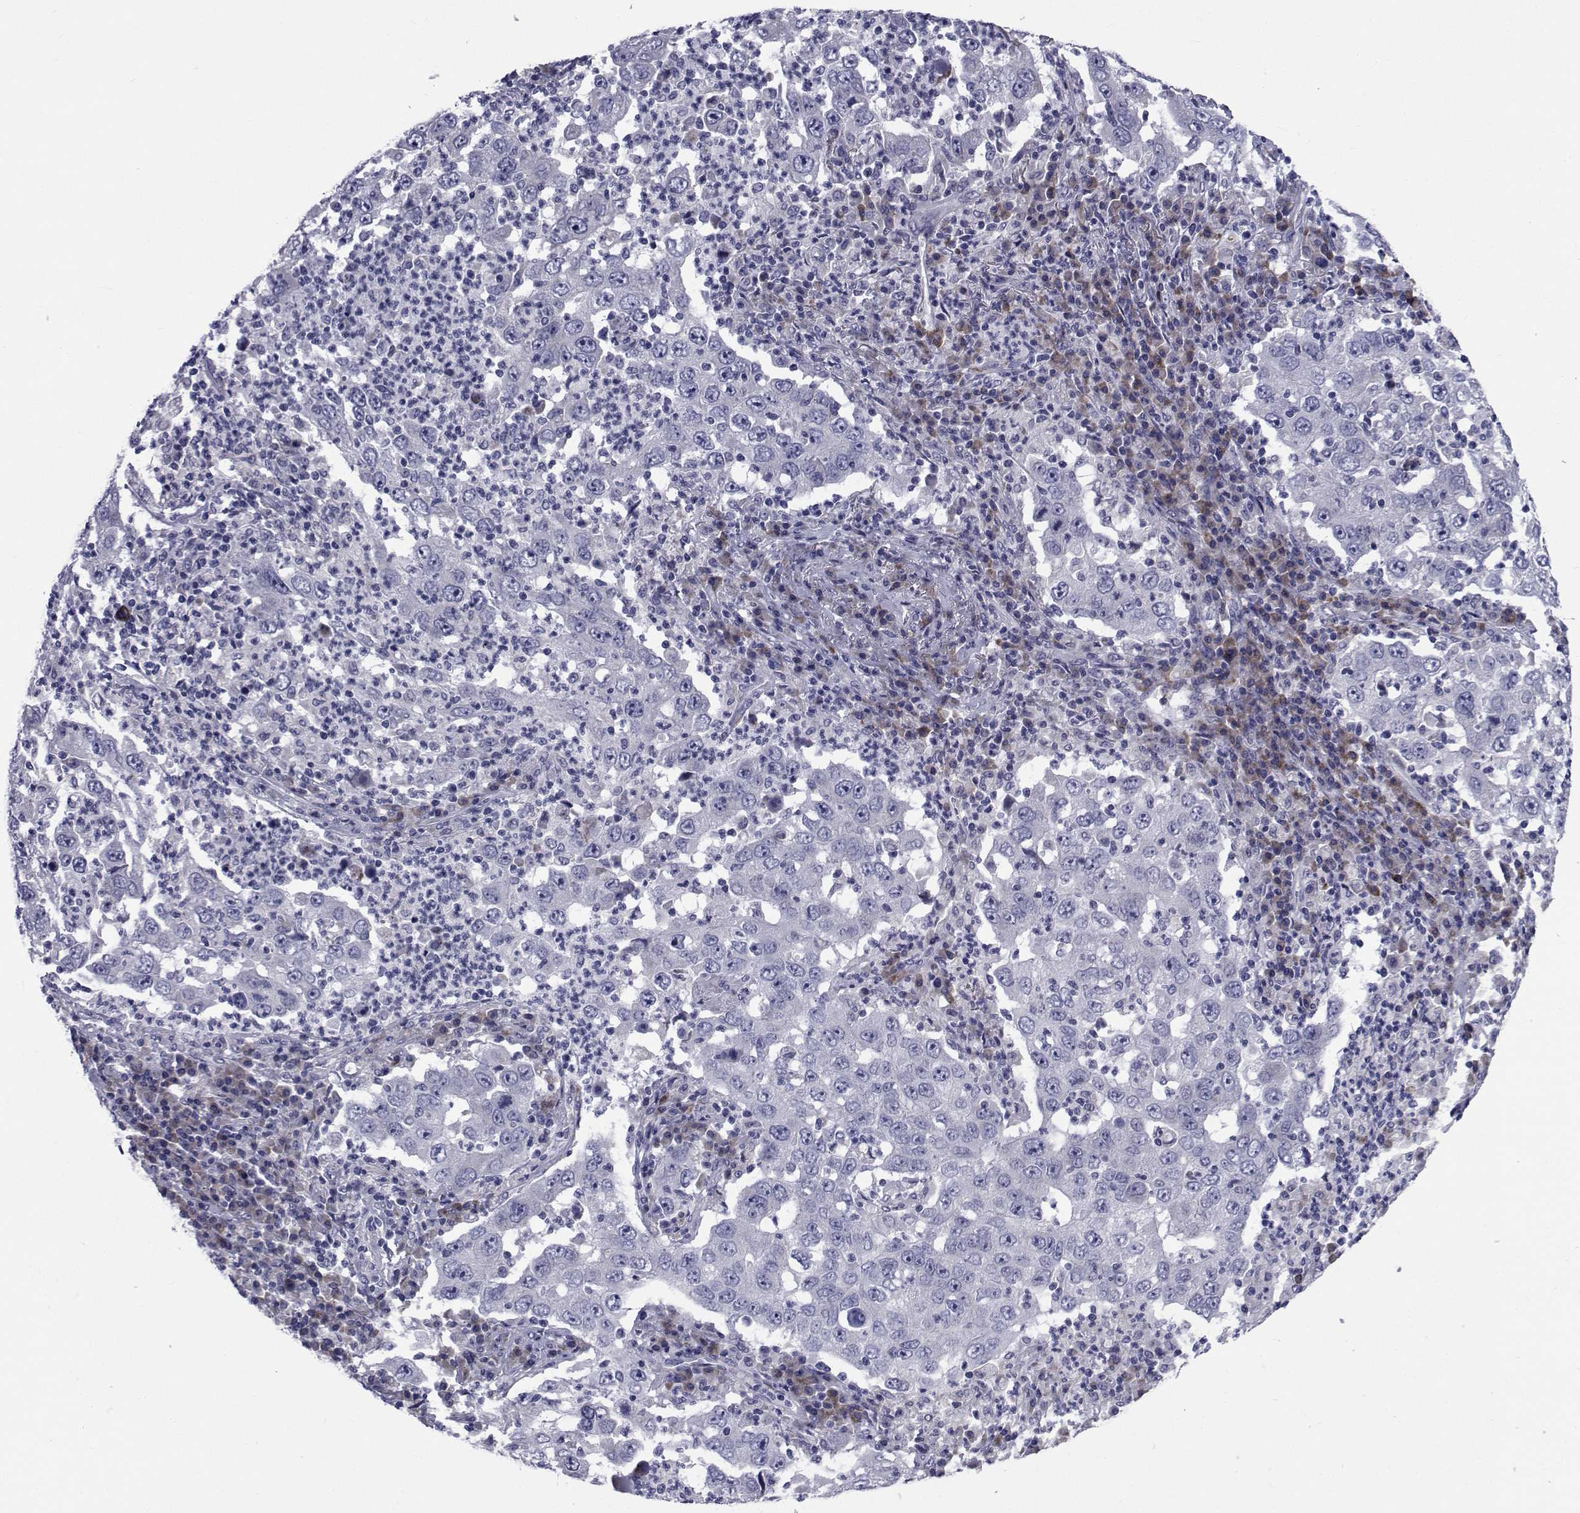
{"staining": {"intensity": "negative", "quantity": "none", "location": "none"}, "tissue": "lung cancer", "cell_type": "Tumor cells", "image_type": "cancer", "snomed": [{"axis": "morphology", "description": "Adenocarcinoma, NOS"}, {"axis": "topography", "description": "Lung"}], "caption": "Micrograph shows no protein positivity in tumor cells of lung adenocarcinoma tissue.", "gene": "ROPN1", "patient": {"sex": "male", "age": 73}}